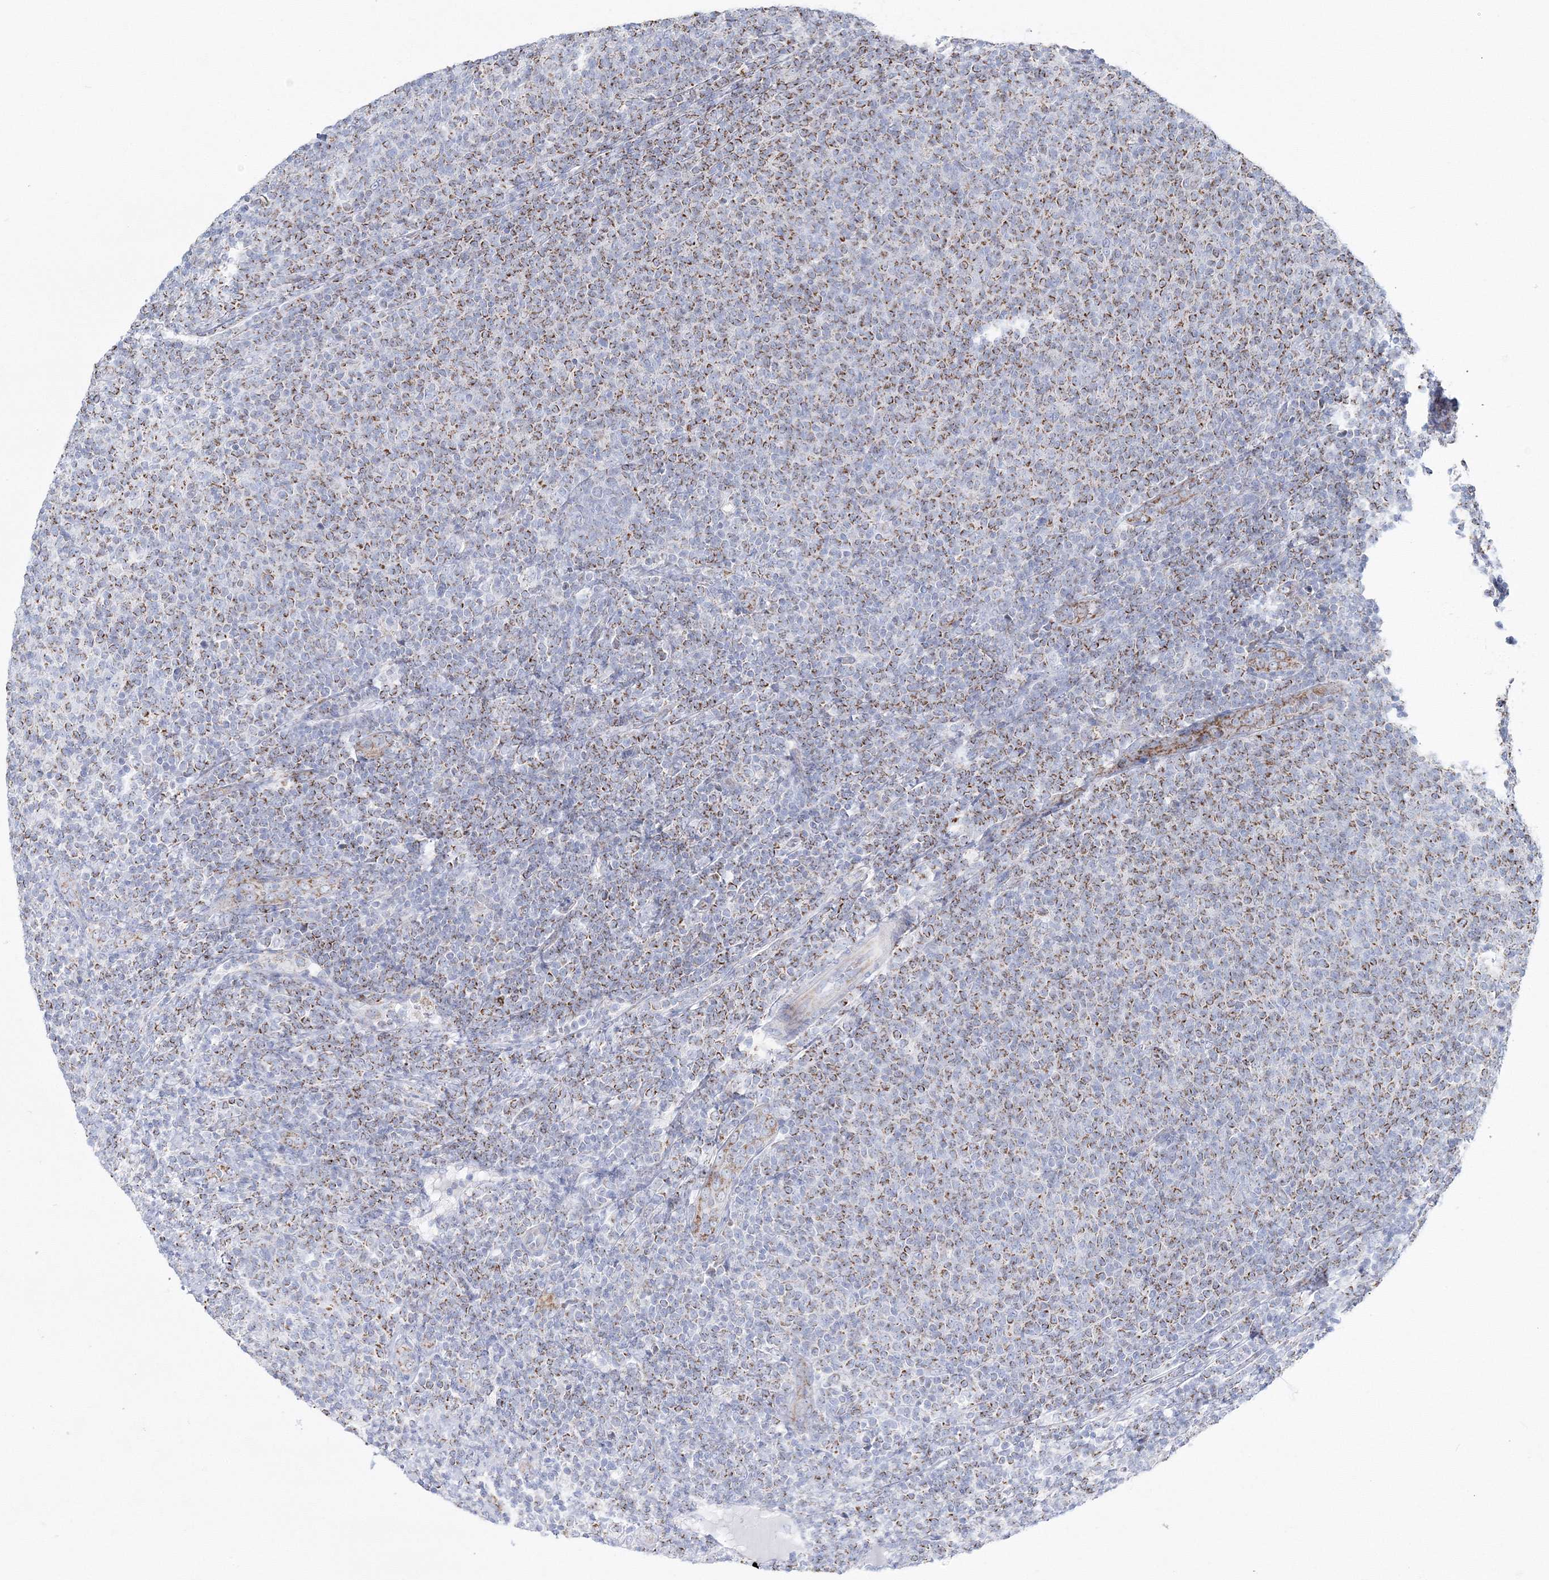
{"staining": {"intensity": "moderate", "quantity": "25%-75%", "location": "cytoplasmic/membranous"}, "tissue": "lymphoma", "cell_type": "Tumor cells", "image_type": "cancer", "snomed": [{"axis": "morphology", "description": "Malignant lymphoma, non-Hodgkin's type, Low grade"}, {"axis": "topography", "description": "Lymph node"}], "caption": "Low-grade malignant lymphoma, non-Hodgkin's type stained for a protein reveals moderate cytoplasmic/membranous positivity in tumor cells.", "gene": "HIBCH", "patient": {"sex": "male", "age": 66}}